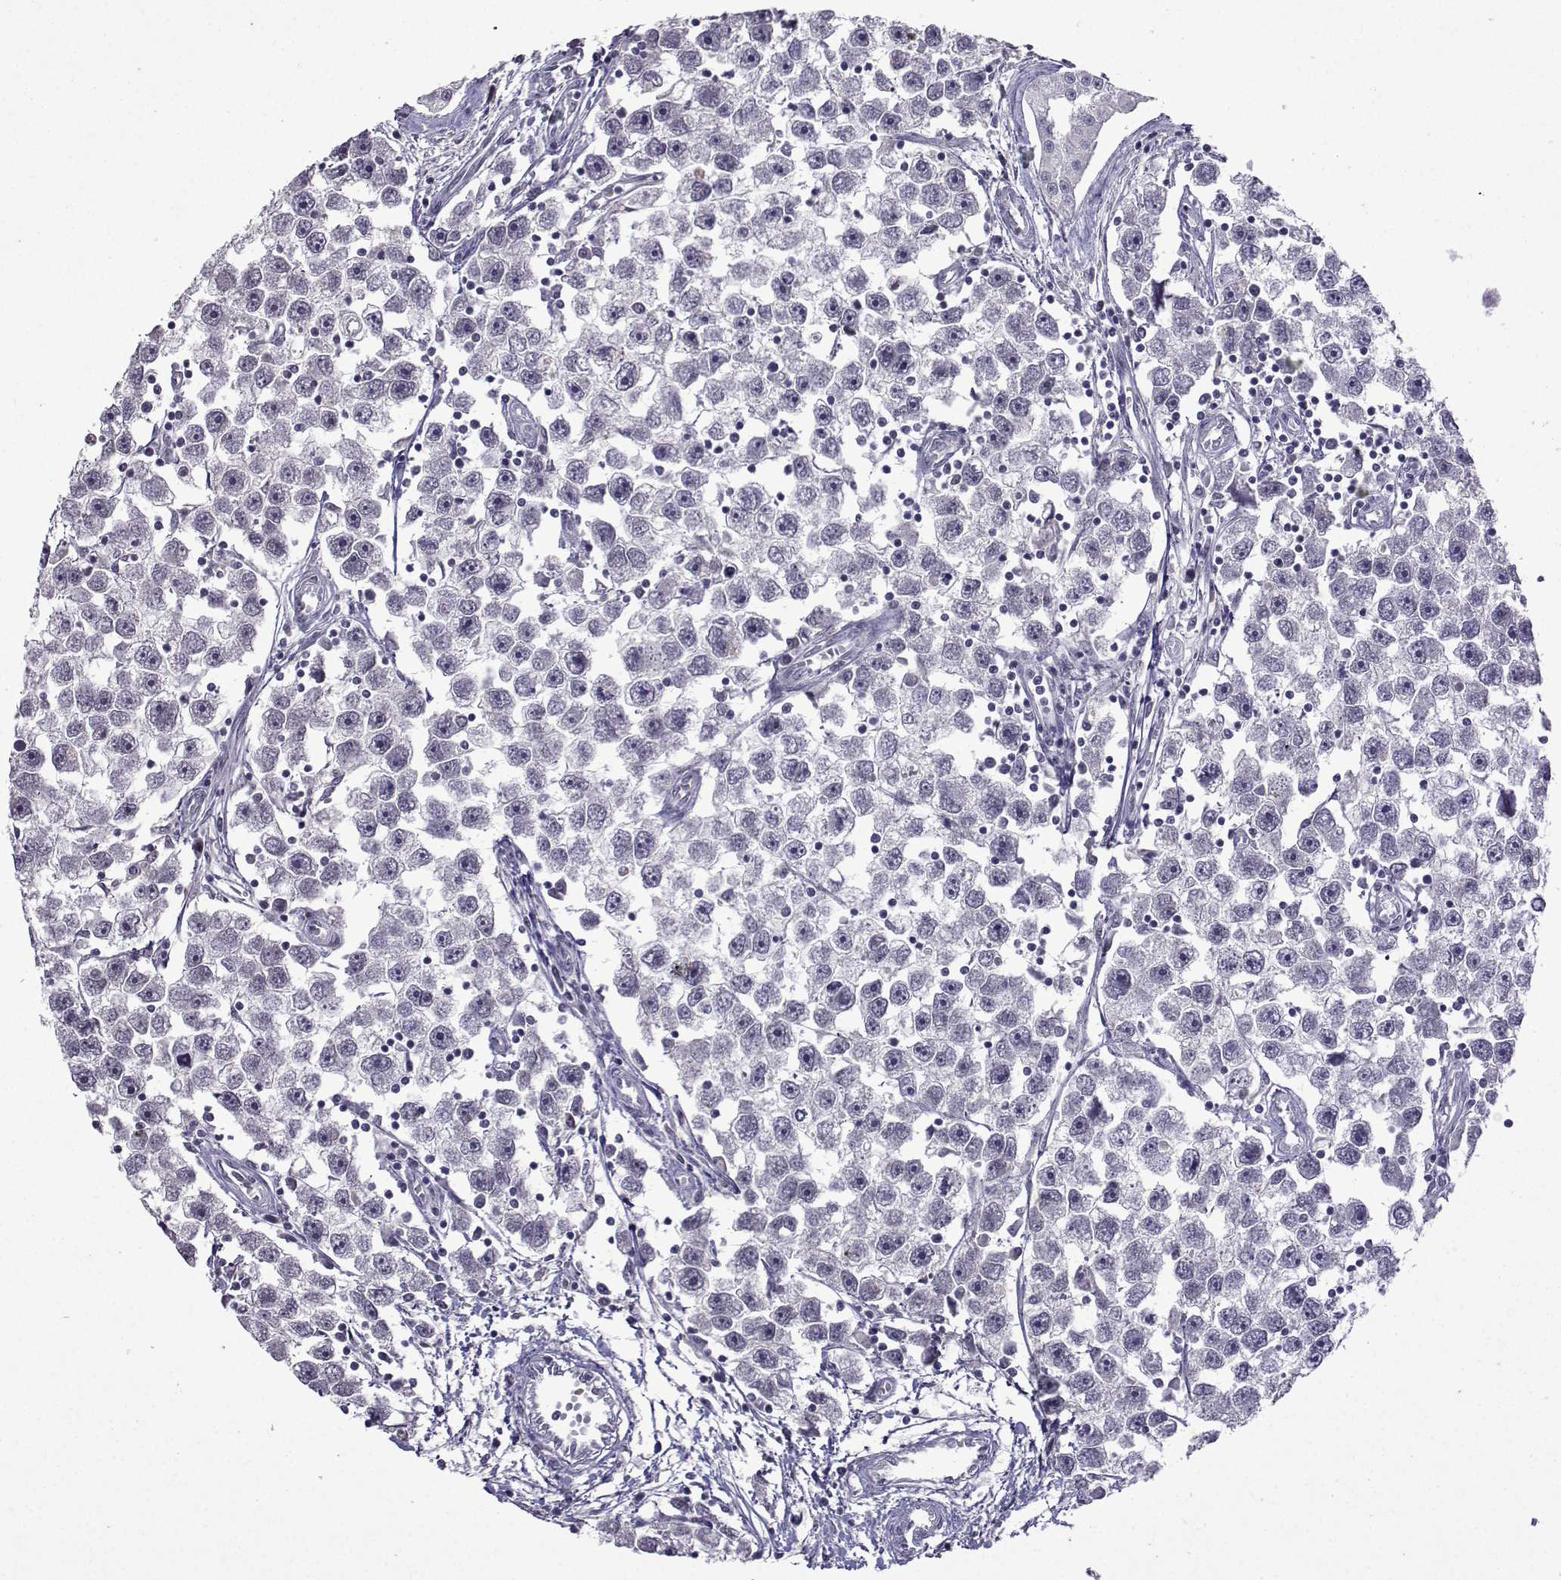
{"staining": {"intensity": "negative", "quantity": "none", "location": "none"}, "tissue": "testis cancer", "cell_type": "Tumor cells", "image_type": "cancer", "snomed": [{"axis": "morphology", "description": "Seminoma, NOS"}, {"axis": "topography", "description": "Testis"}], "caption": "Protein analysis of testis cancer (seminoma) displays no significant positivity in tumor cells.", "gene": "CCL28", "patient": {"sex": "male", "age": 30}}